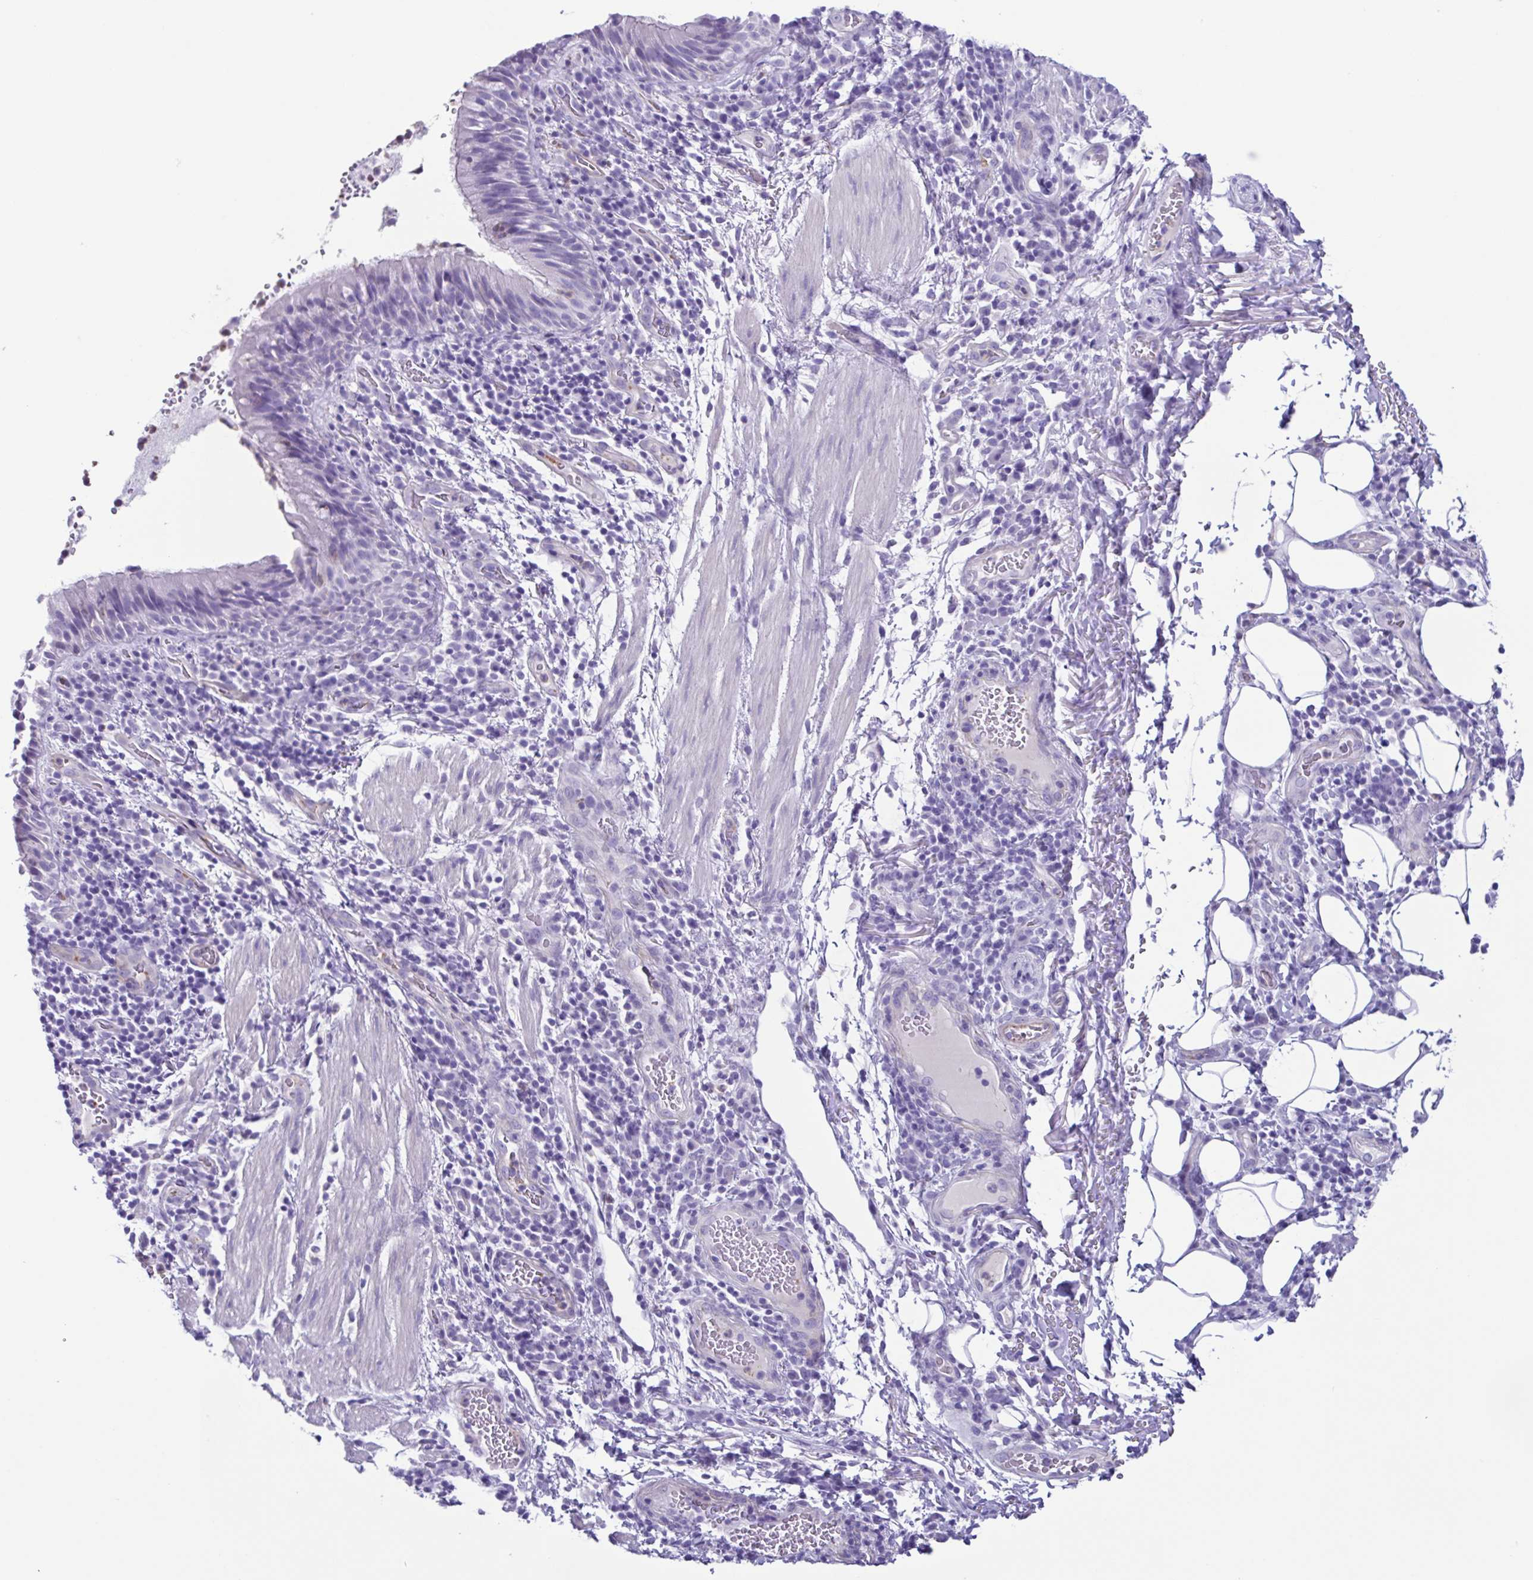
{"staining": {"intensity": "negative", "quantity": "none", "location": "none"}, "tissue": "bronchus", "cell_type": "Respiratory epithelial cells", "image_type": "normal", "snomed": [{"axis": "morphology", "description": "Normal tissue, NOS"}, {"axis": "topography", "description": "Lymph node"}, {"axis": "topography", "description": "Bronchus"}], "caption": "This is a photomicrograph of IHC staining of unremarkable bronchus, which shows no expression in respiratory epithelial cells.", "gene": "CYP11B1", "patient": {"sex": "male", "age": 56}}